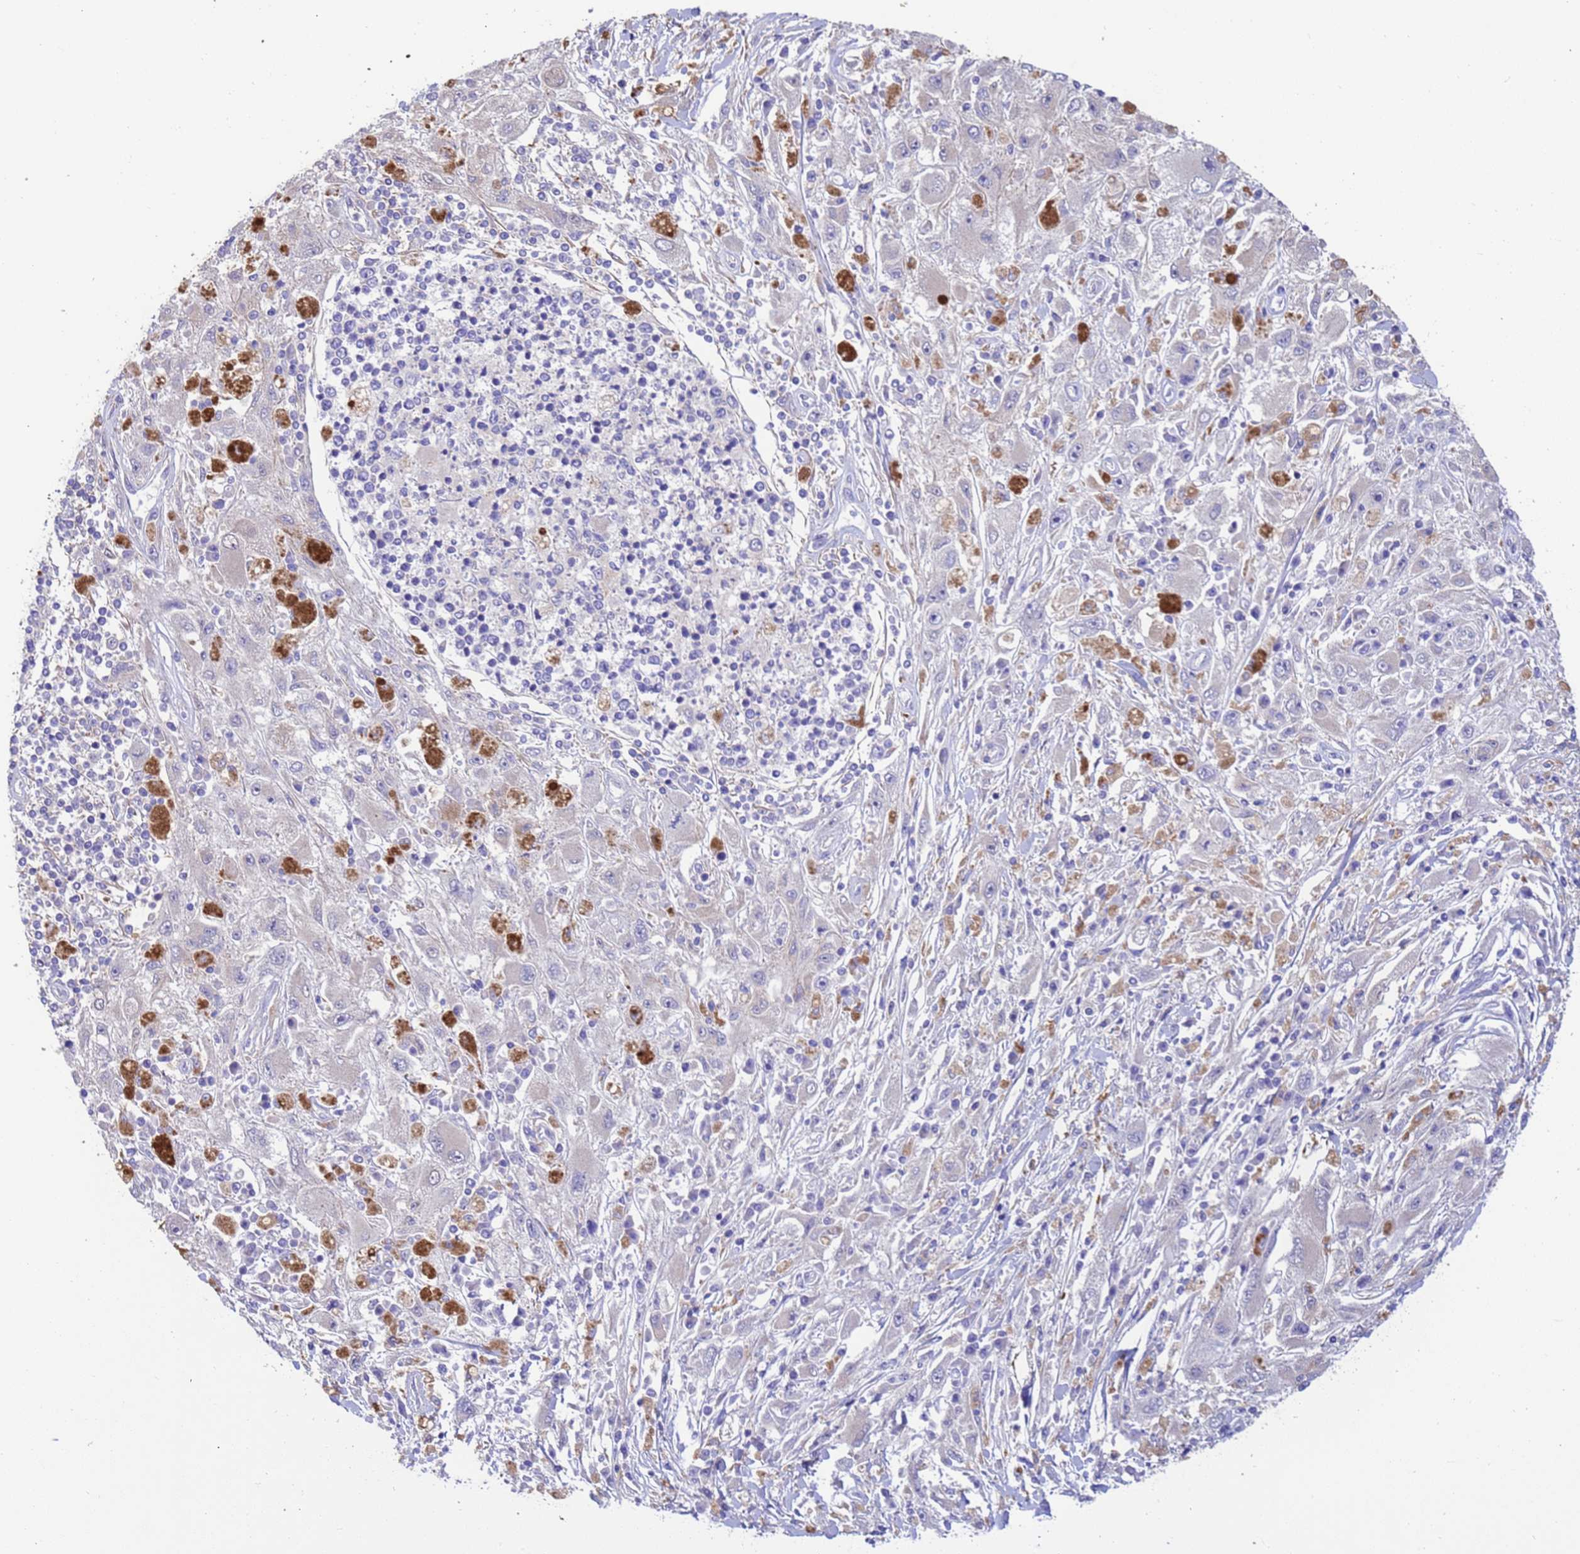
{"staining": {"intensity": "negative", "quantity": "none", "location": "none"}, "tissue": "melanoma", "cell_type": "Tumor cells", "image_type": "cancer", "snomed": [{"axis": "morphology", "description": "Malignant melanoma, Metastatic site"}, {"axis": "topography", "description": "Skin"}], "caption": "An image of melanoma stained for a protein demonstrates no brown staining in tumor cells.", "gene": "SRL", "patient": {"sex": "male", "age": 53}}